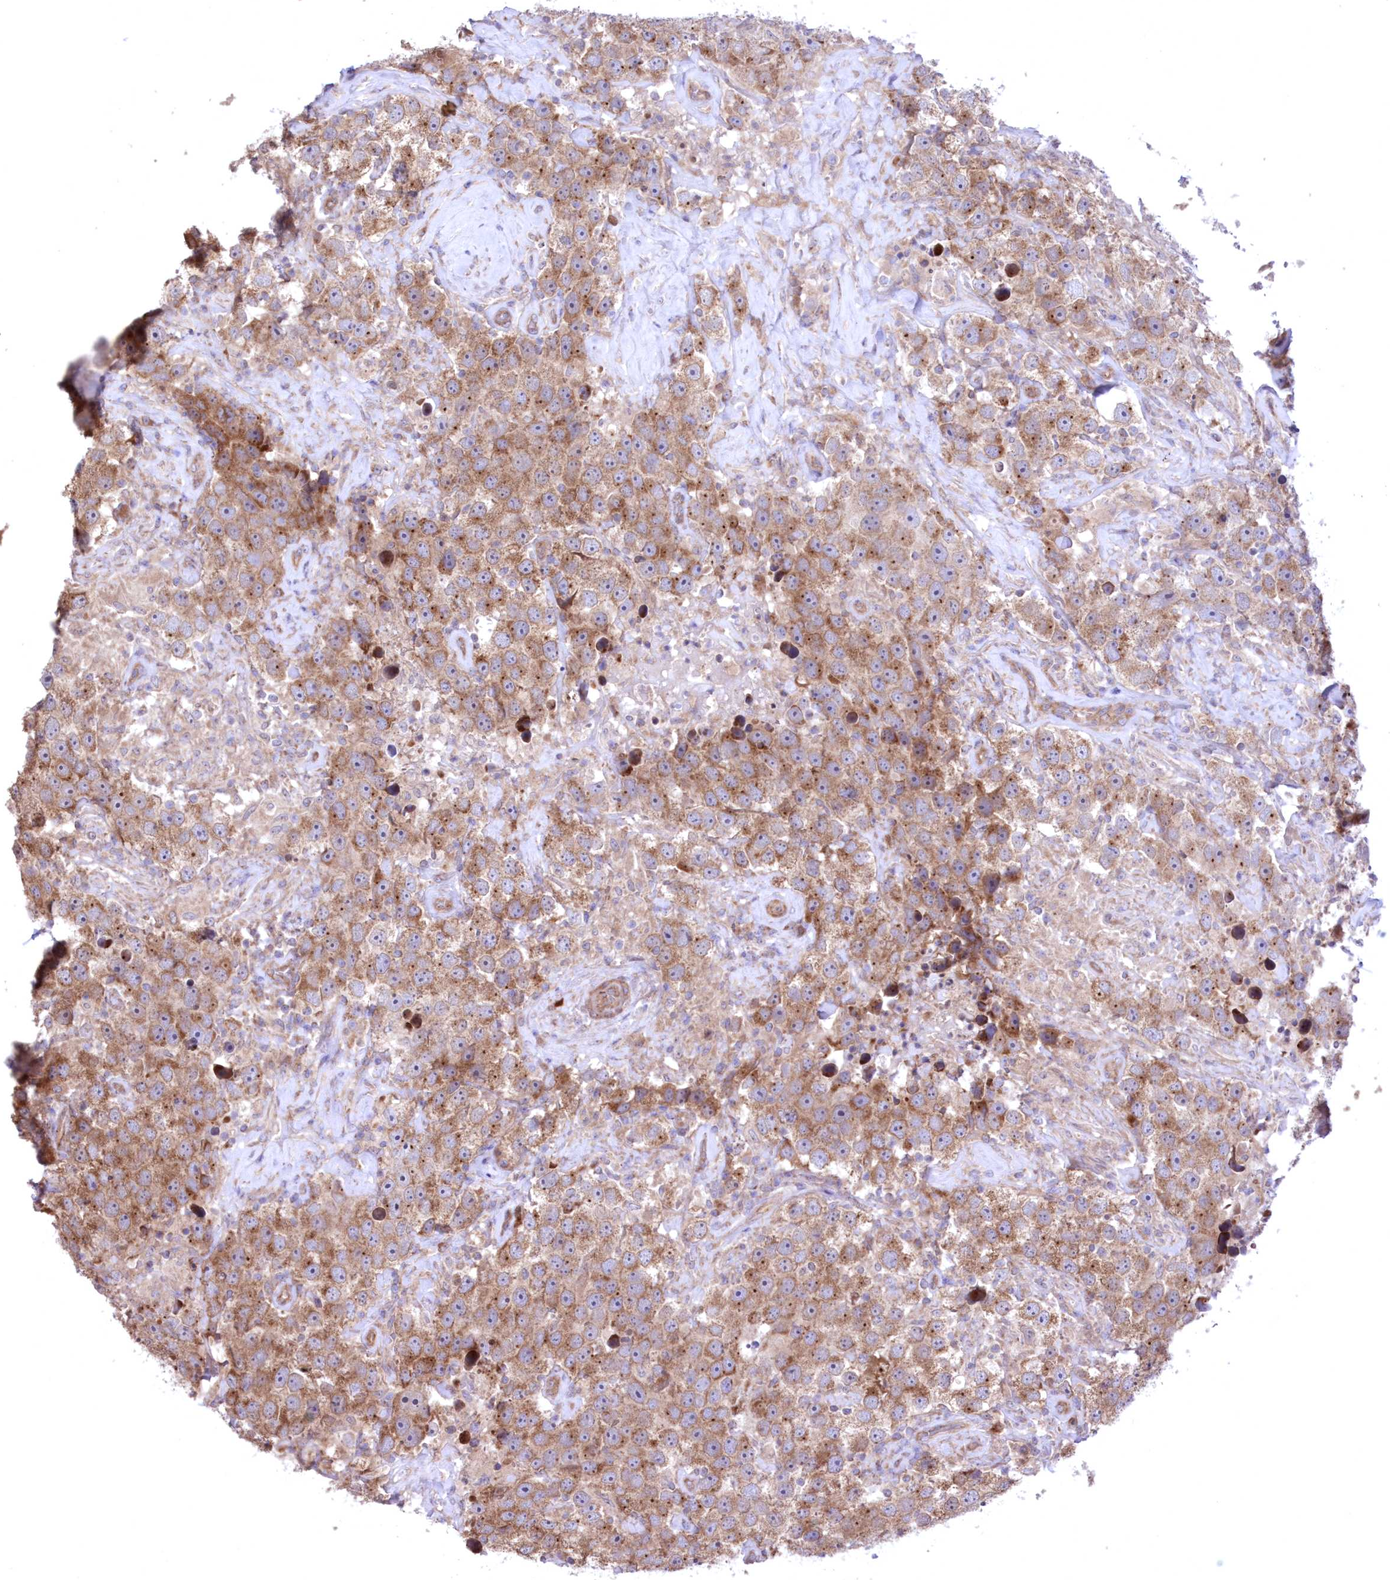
{"staining": {"intensity": "moderate", "quantity": ">75%", "location": "cytoplasmic/membranous"}, "tissue": "testis cancer", "cell_type": "Tumor cells", "image_type": "cancer", "snomed": [{"axis": "morphology", "description": "Seminoma, NOS"}, {"axis": "topography", "description": "Testis"}], "caption": "A brown stain labels moderate cytoplasmic/membranous positivity of a protein in human seminoma (testis) tumor cells.", "gene": "MTRF1L", "patient": {"sex": "male", "age": 49}}